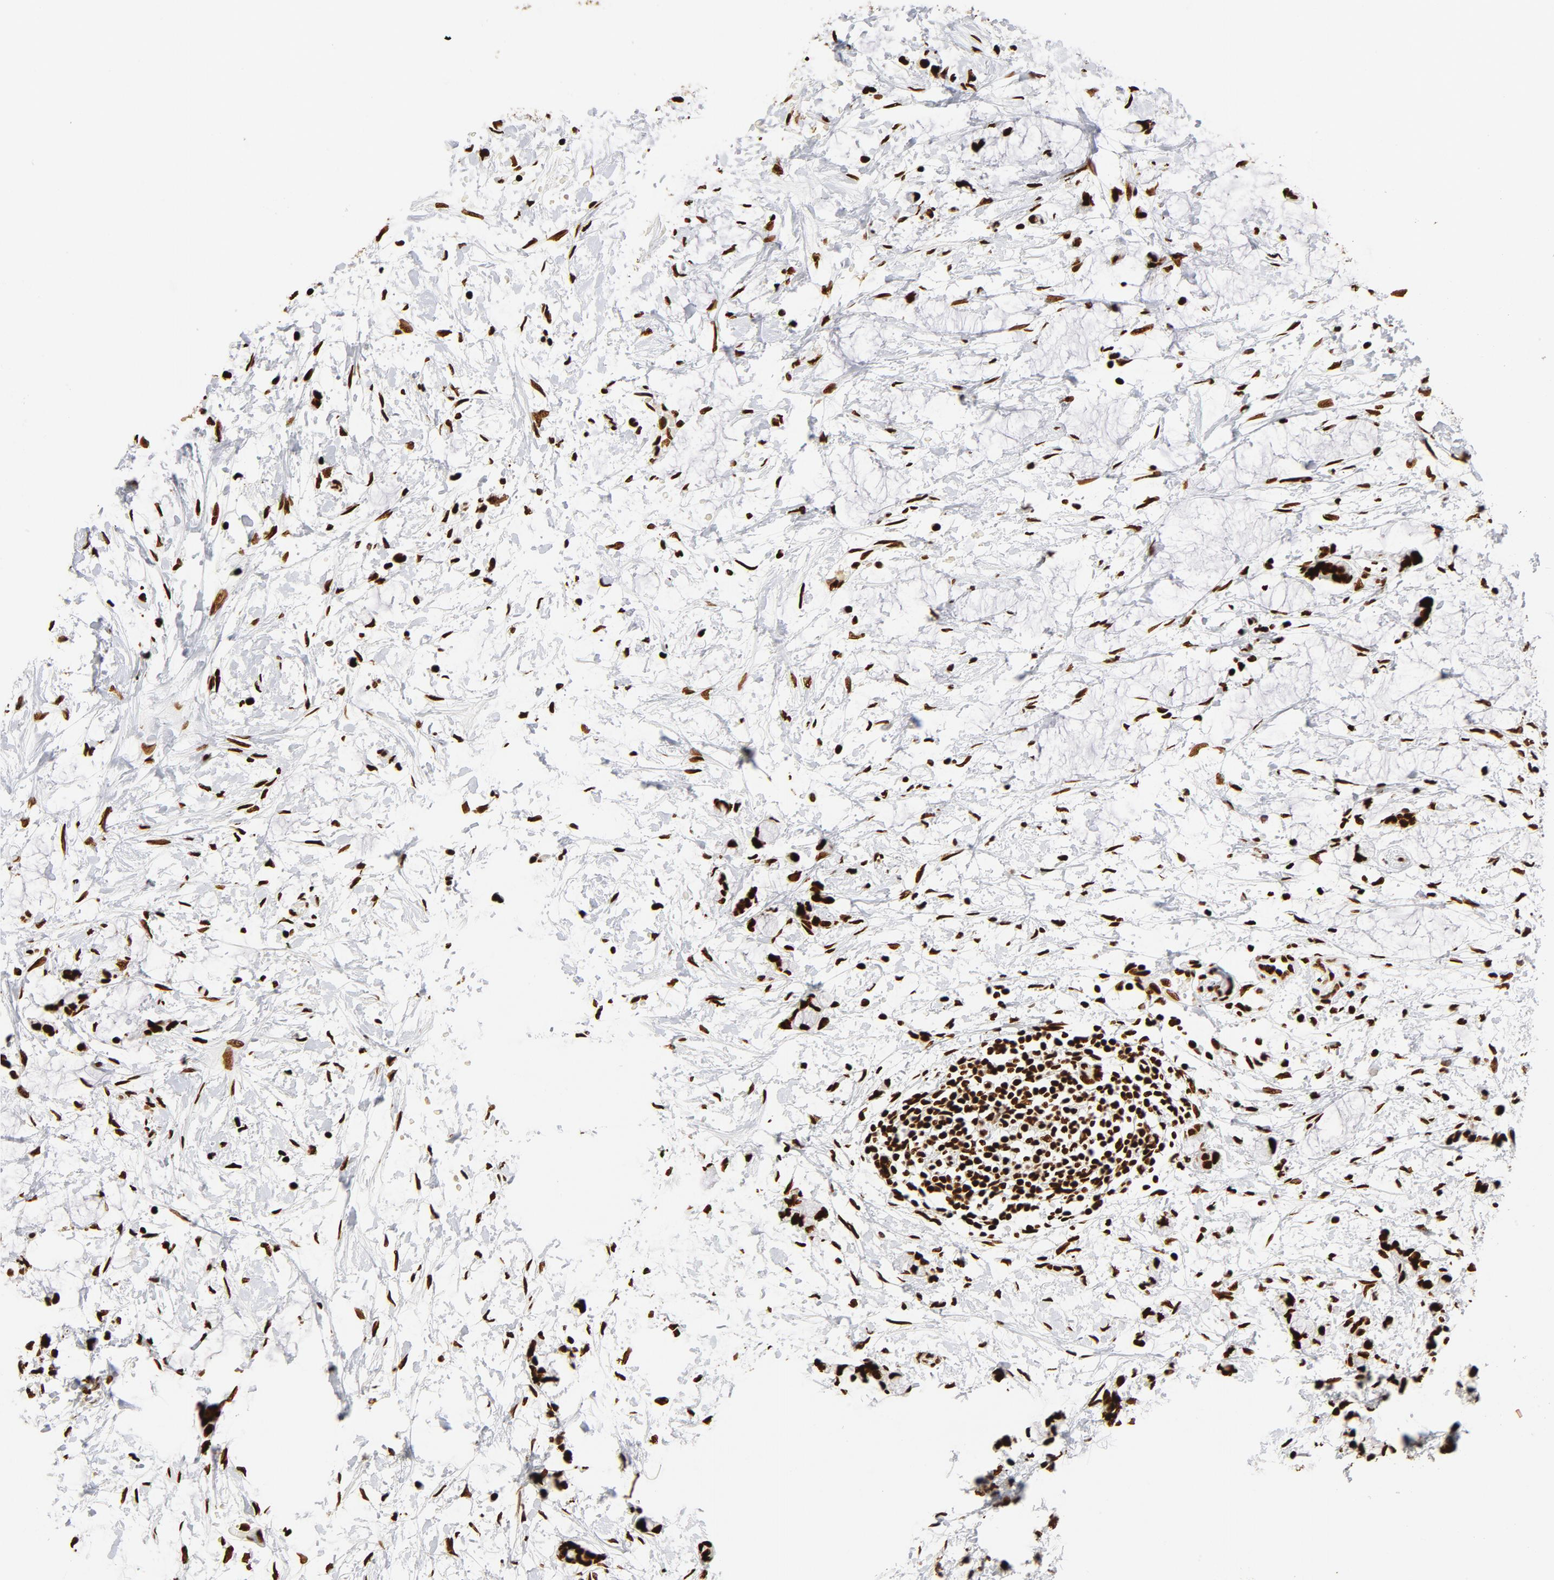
{"staining": {"intensity": "strong", "quantity": ">75%", "location": "nuclear"}, "tissue": "colorectal cancer", "cell_type": "Tumor cells", "image_type": "cancer", "snomed": [{"axis": "morphology", "description": "Normal tissue, NOS"}, {"axis": "morphology", "description": "Adenocarcinoma, NOS"}, {"axis": "topography", "description": "Colon"}, {"axis": "topography", "description": "Peripheral nerve tissue"}], "caption": "Immunohistochemical staining of human adenocarcinoma (colorectal) displays high levels of strong nuclear expression in approximately >75% of tumor cells. (DAB IHC with brightfield microscopy, high magnification).", "gene": "XRCC6", "patient": {"sex": "male", "age": 14}}